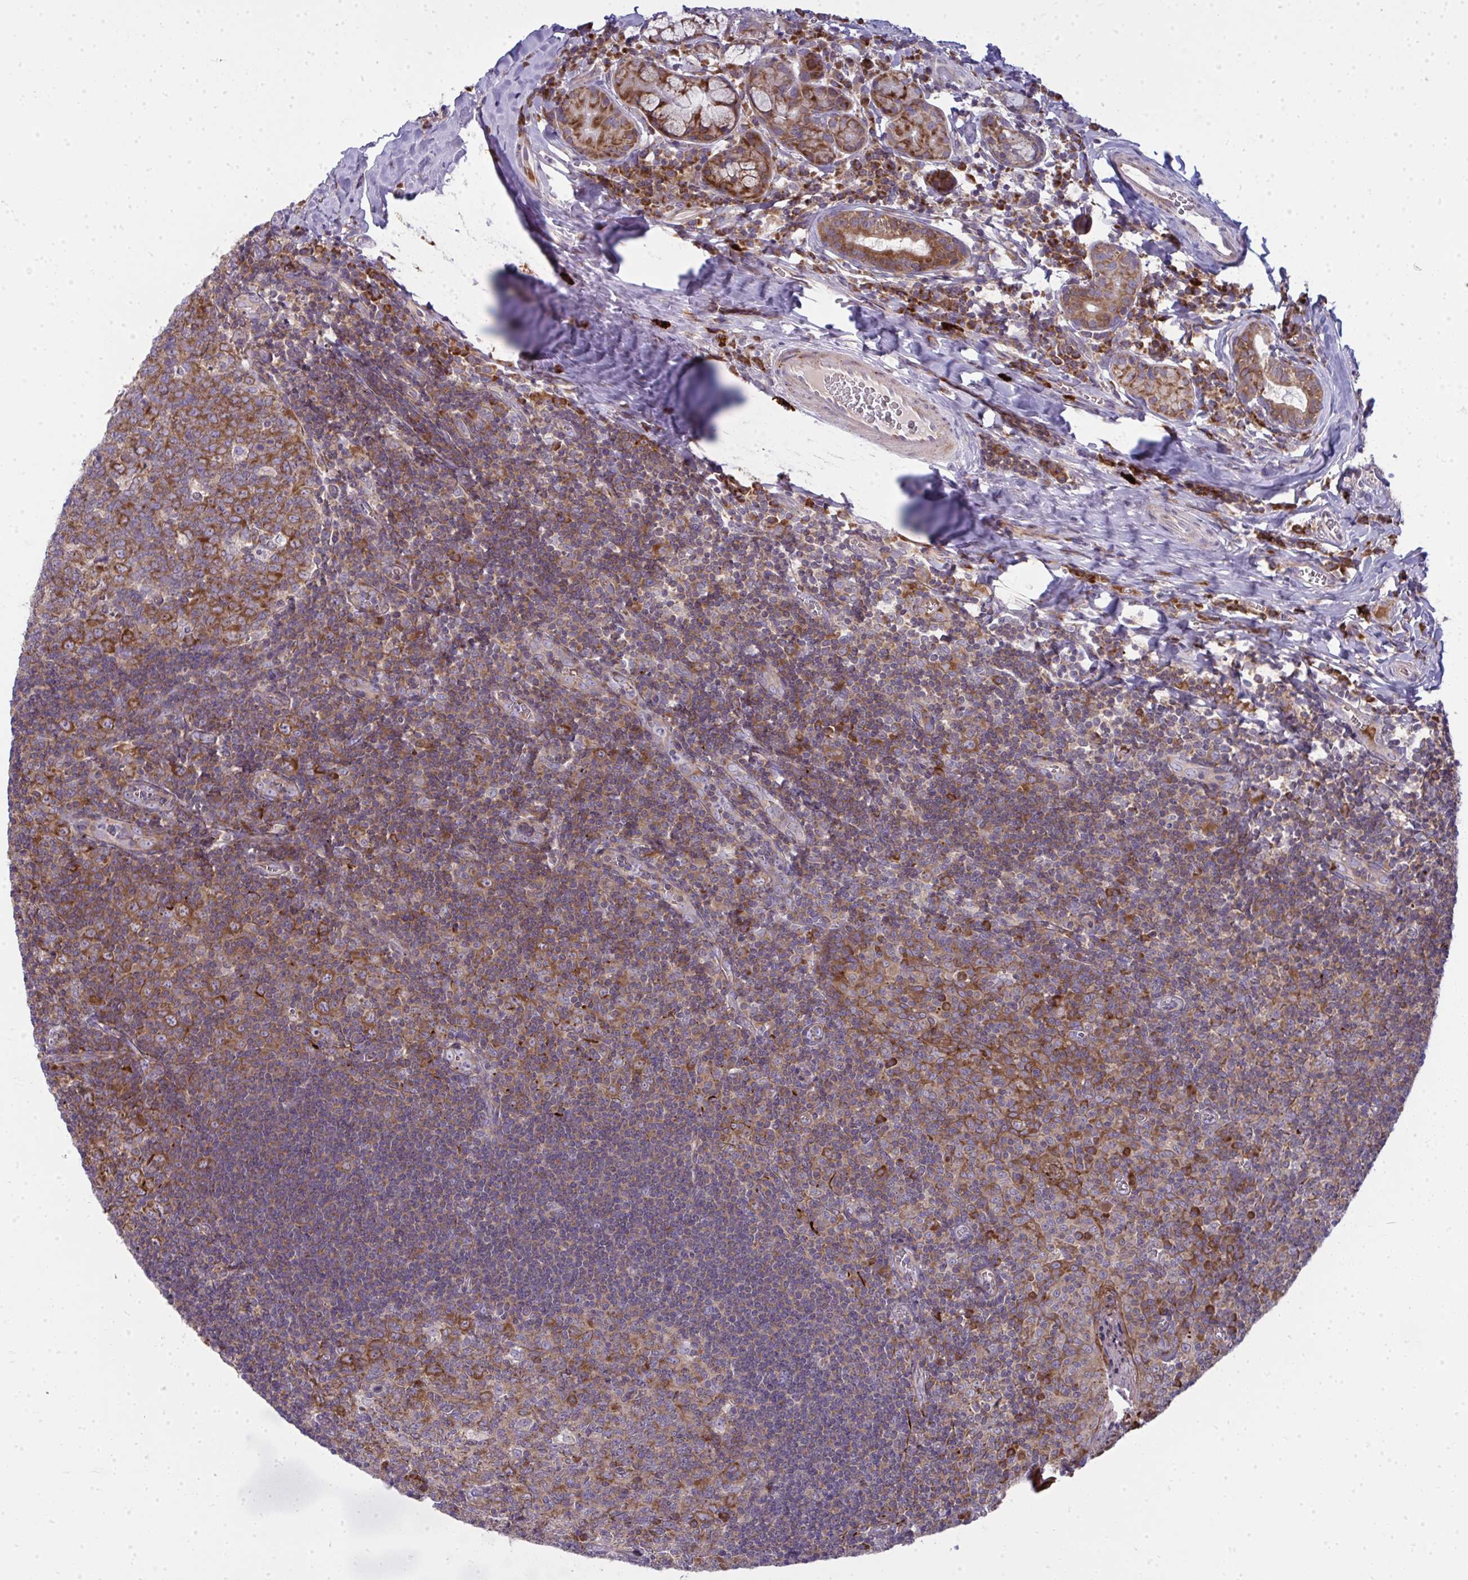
{"staining": {"intensity": "moderate", "quantity": ">75%", "location": "cytoplasmic/membranous"}, "tissue": "tonsil", "cell_type": "Germinal center cells", "image_type": "normal", "snomed": [{"axis": "morphology", "description": "Normal tissue, NOS"}, {"axis": "morphology", "description": "Inflammation, NOS"}, {"axis": "topography", "description": "Tonsil"}], "caption": "The immunohistochemical stain shows moderate cytoplasmic/membranous staining in germinal center cells of unremarkable tonsil.", "gene": "GFPT2", "patient": {"sex": "female", "age": 31}}